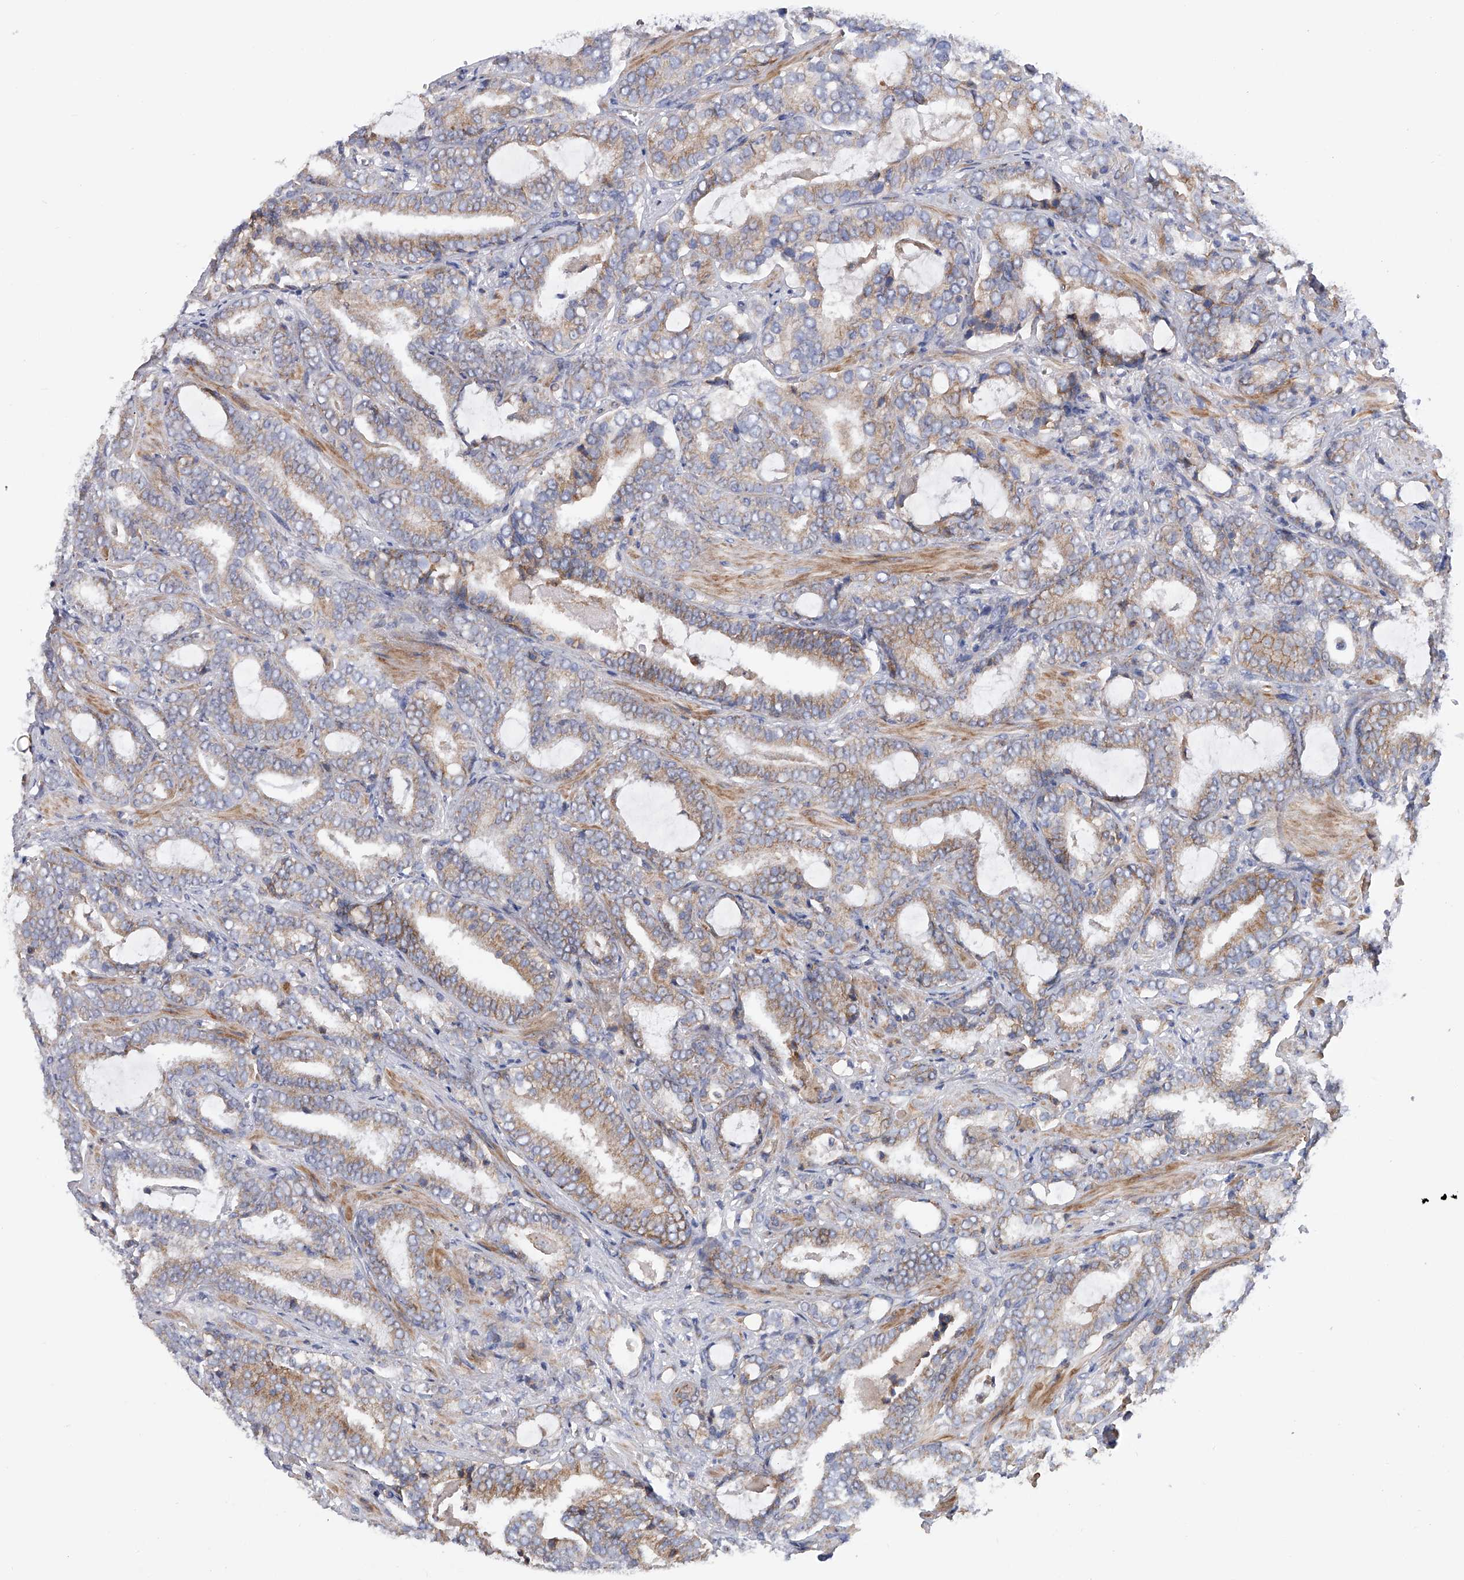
{"staining": {"intensity": "weak", "quantity": "25%-75%", "location": "cytoplasmic/membranous"}, "tissue": "prostate cancer", "cell_type": "Tumor cells", "image_type": "cancer", "snomed": [{"axis": "morphology", "description": "Adenocarcinoma, High grade"}, {"axis": "topography", "description": "Prostate and seminal vesicle, NOS"}], "caption": "High-grade adenocarcinoma (prostate) tissue displays weak cytoplasmic/membranous positivity in about 25%-75% of tumor cells", "gene": "MLYCD", "patient": {"sex": "male", "age": 67}}